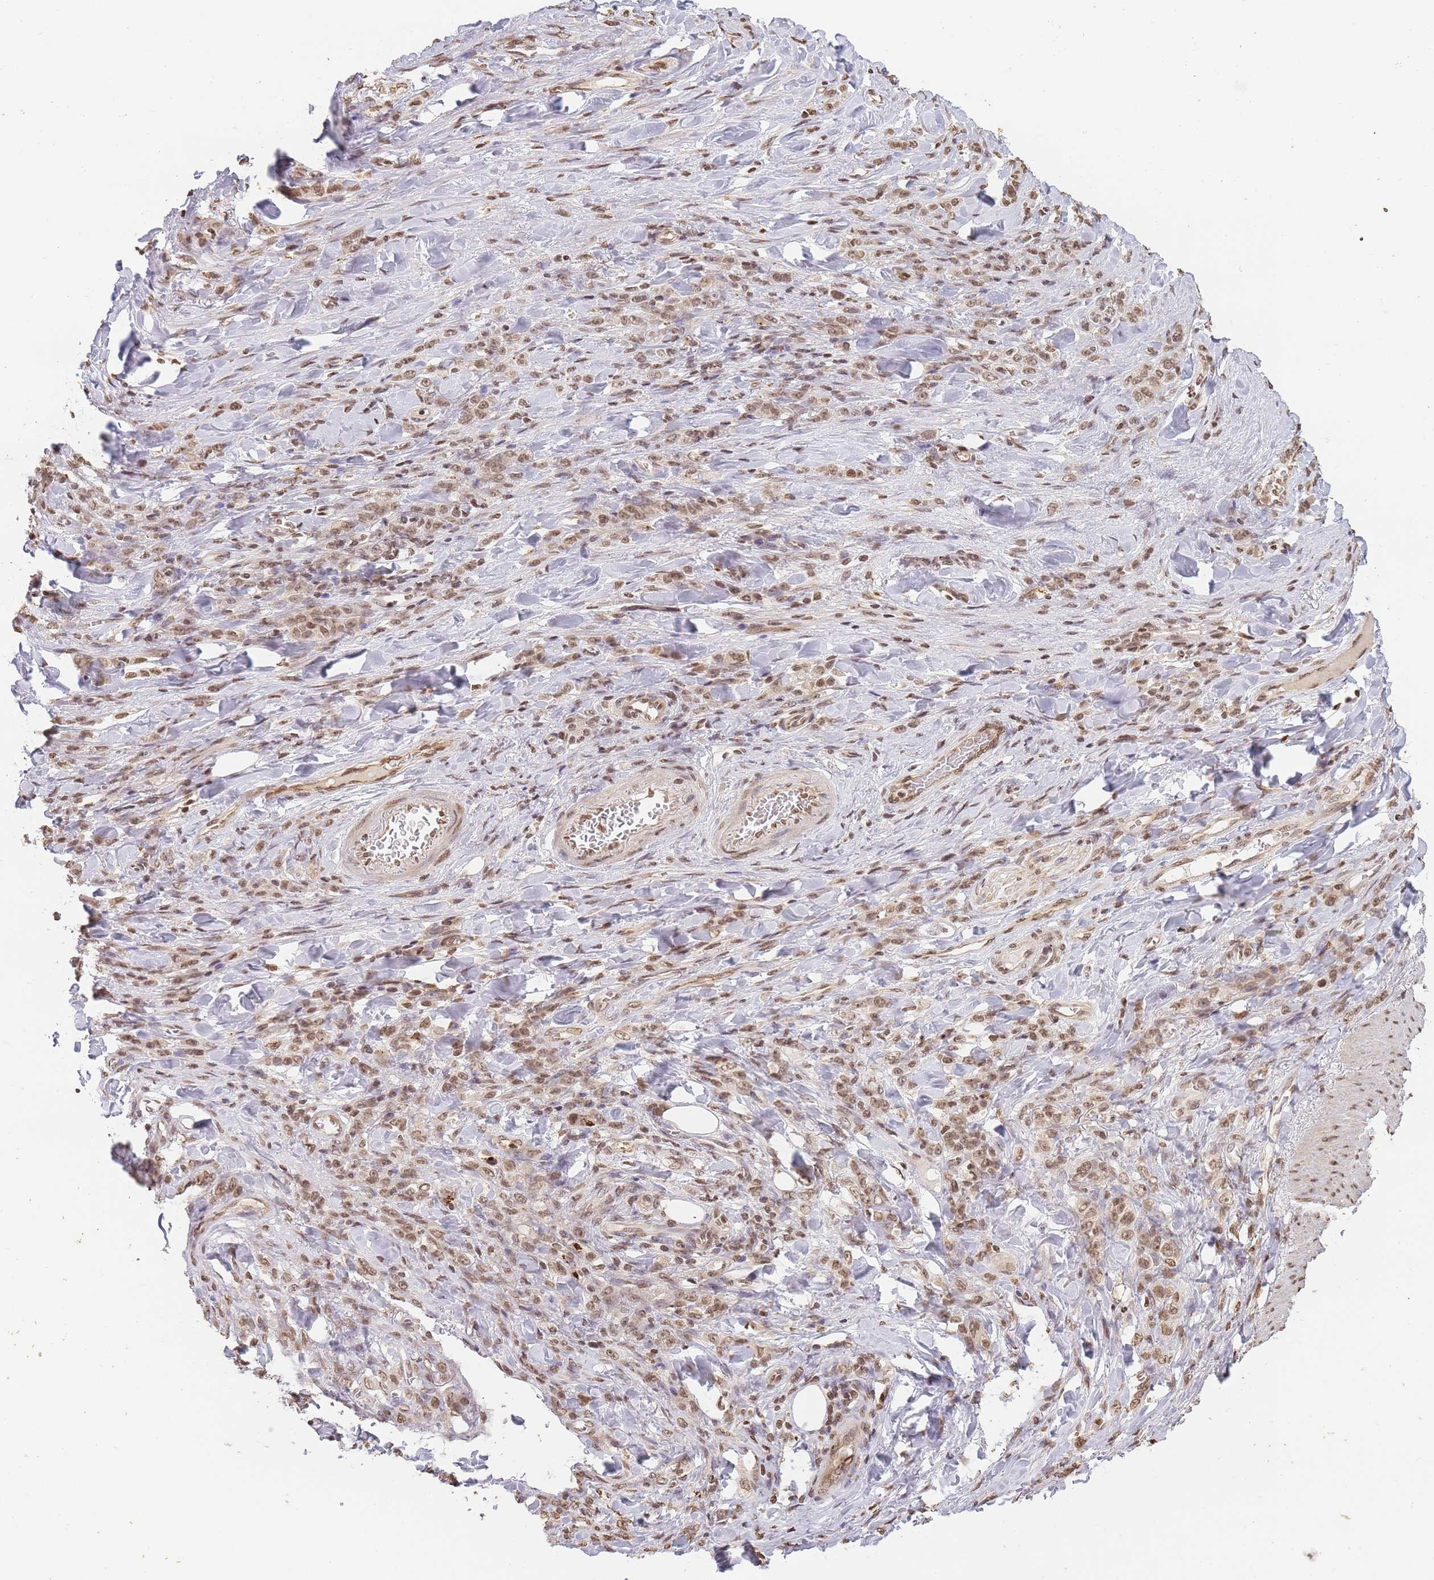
{"staining": {"intensity": "moderate", "quantity": ">75%", "location": "nuclear"}, "tissue": "stomach cancer", "cell_type": "Tumor cells", "image_type": "cancer", "snomed": [{"axis": "morphology", "description": "Normal tissue, NOS"}, {"axis": "morphology", "description": "Adenocarcinoma, NOS"}, {"axis": "topography", "description": "Stomach"}], "caption": "IHC micrograph of stomach cancer stained for a protein (brown), which shows medium levels of moderate nuclear positivity in approximately >75% of tumor cells.", "gene": "WWTR1", "patient": {"sex": "male", "age": 82}}